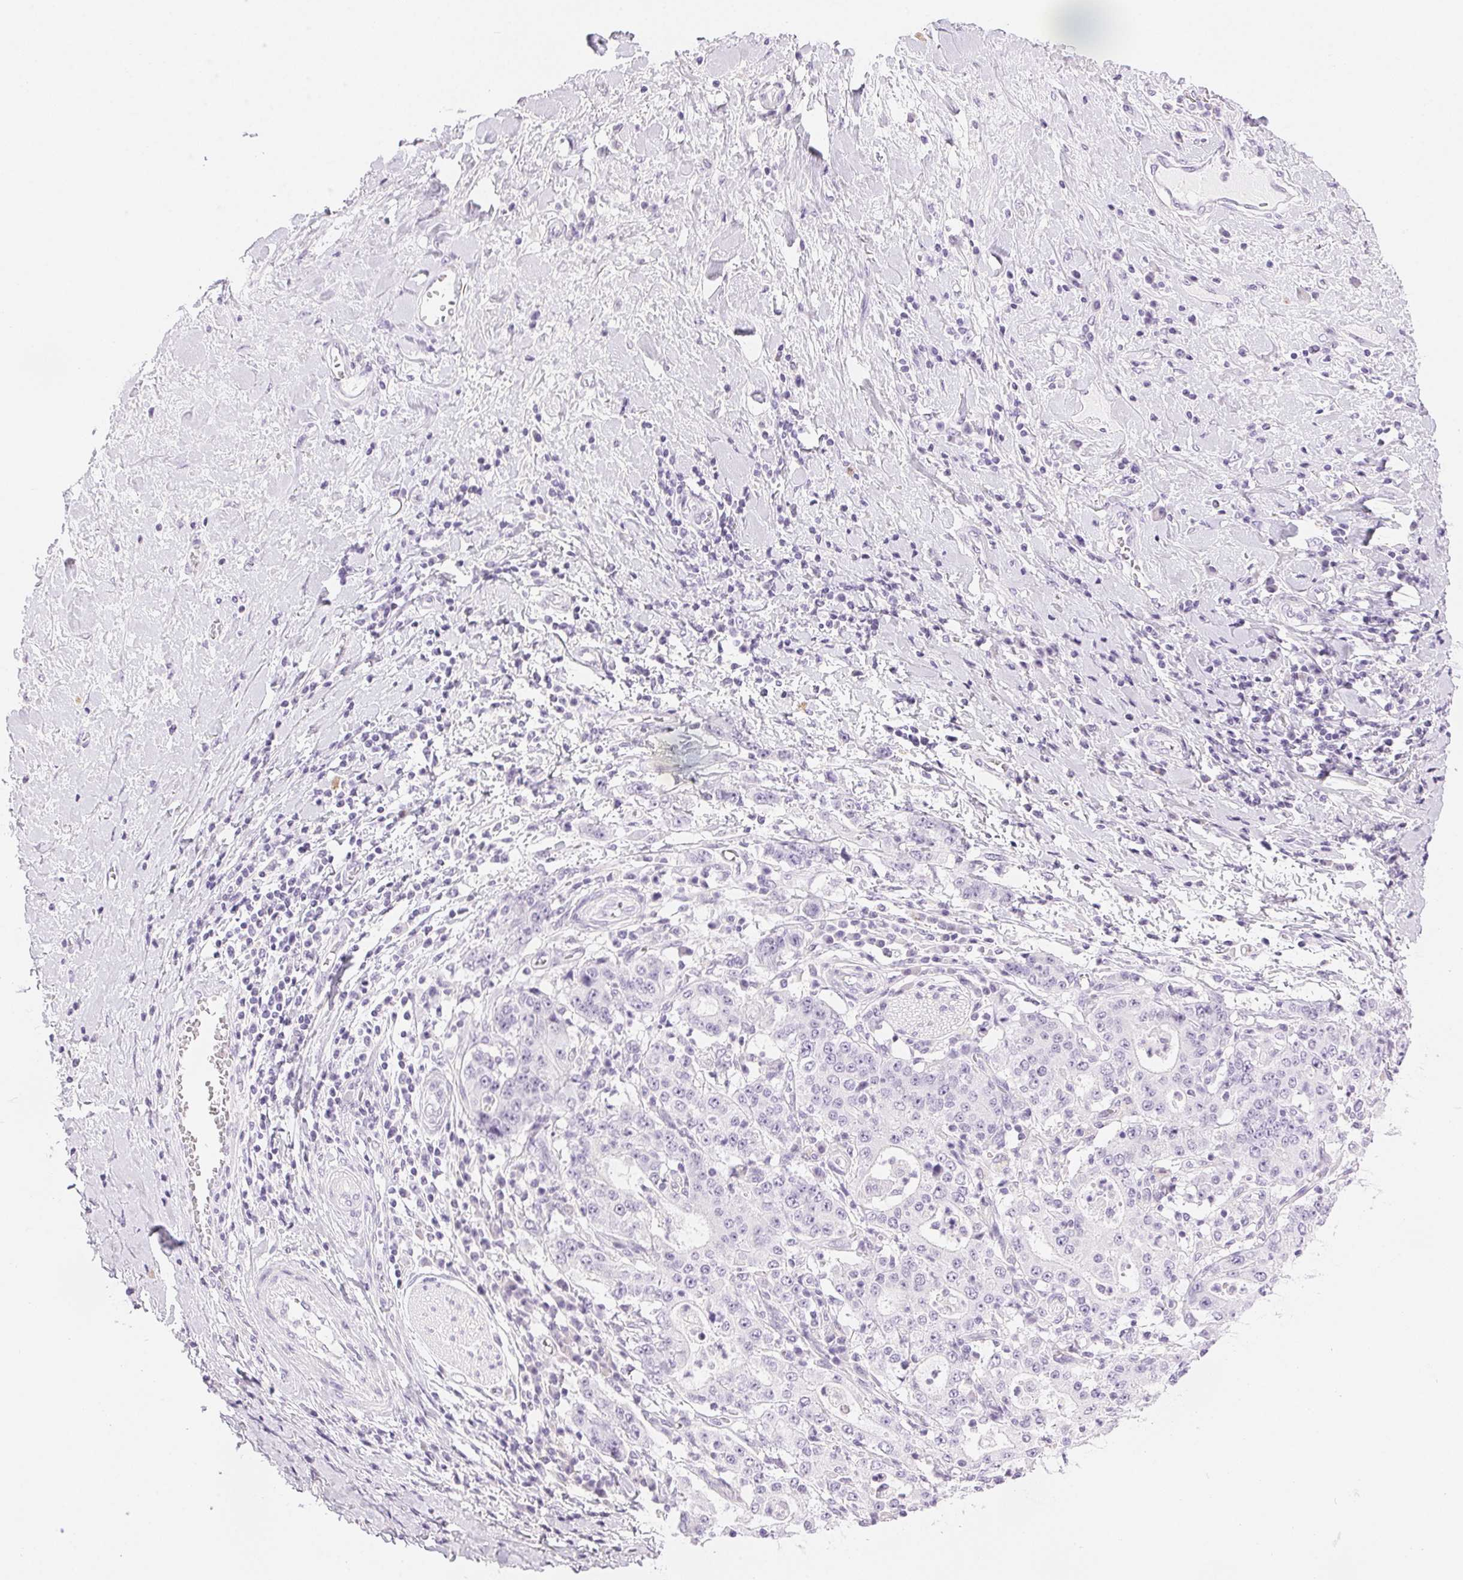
{"staining": {"intensity": "negative", "quantity": "none", "location": "none"}, "tissue": "stomach cancer", "cell_type": "Tumor cells", "image_type": "cancer", "snomed": [{"axis": "morphology", "description": "Normal tissue, NOS"}, {"axis": "morphology", "description": "Adenocarcinoma, NOS"}, {"axis": "topography", "description": "Stomach, upper"}, {"axis": "topography", "description": "Stomach"}], "caption": "The histopathology image demonstrates no significant positivity in tumor cells of stomach adenocarcinoma.", "gene": "SLC5A2", "patient": {"sex": "male", "age": 59}}